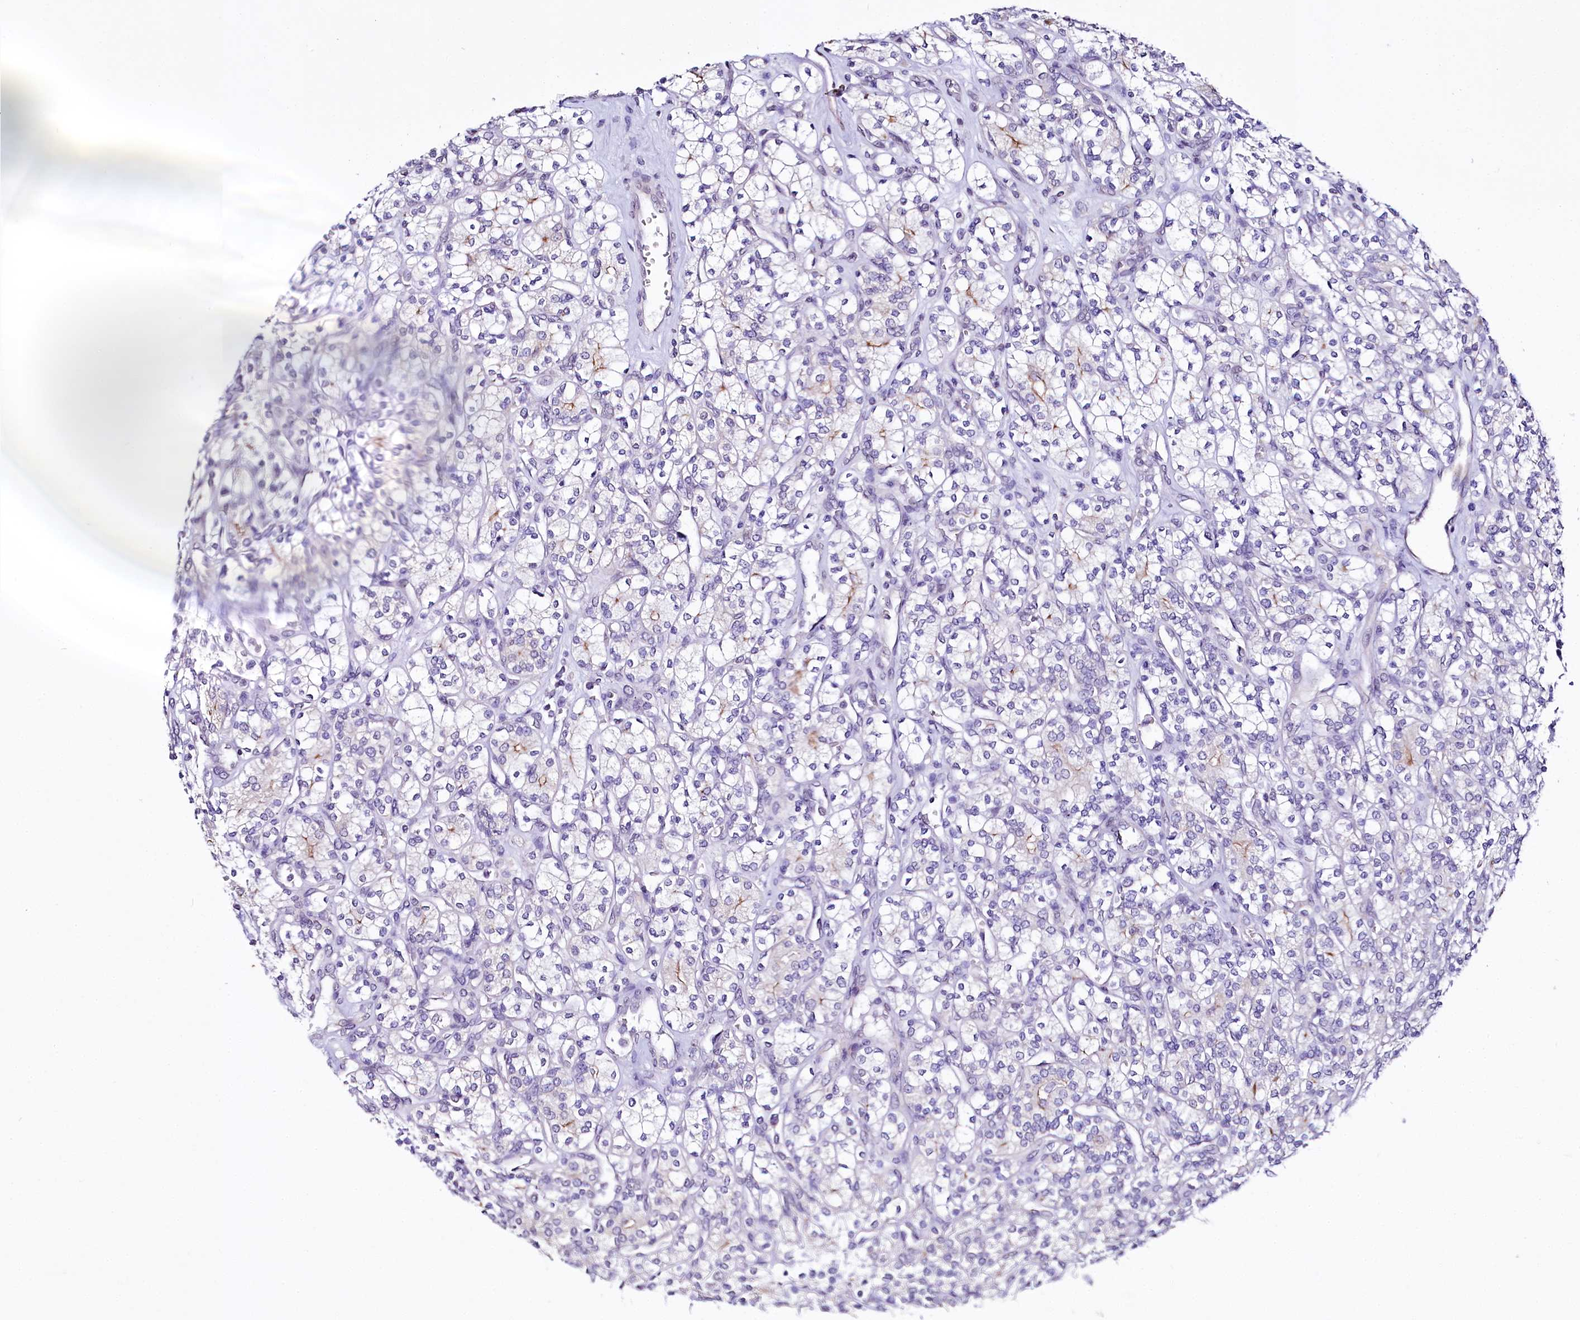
{"staining": {"intensity": "negative", "quantity": "none", "location": "none"}, "tissue": "renal cancer", "cell_type": "Tumor cells", "image_type": "cancer", "snomed": [{"axis": "morphology", "description": "Adenocarcinoma, NOS"}, {"axis": "topography", "description": "Kidney"}], "caption": "Immunohistochemical staining of human renal adenocarcinoma reveals no significant staining in tumor cells.", "gene": "SPATS2", "patient": {"sex": "male", "age": 77}}